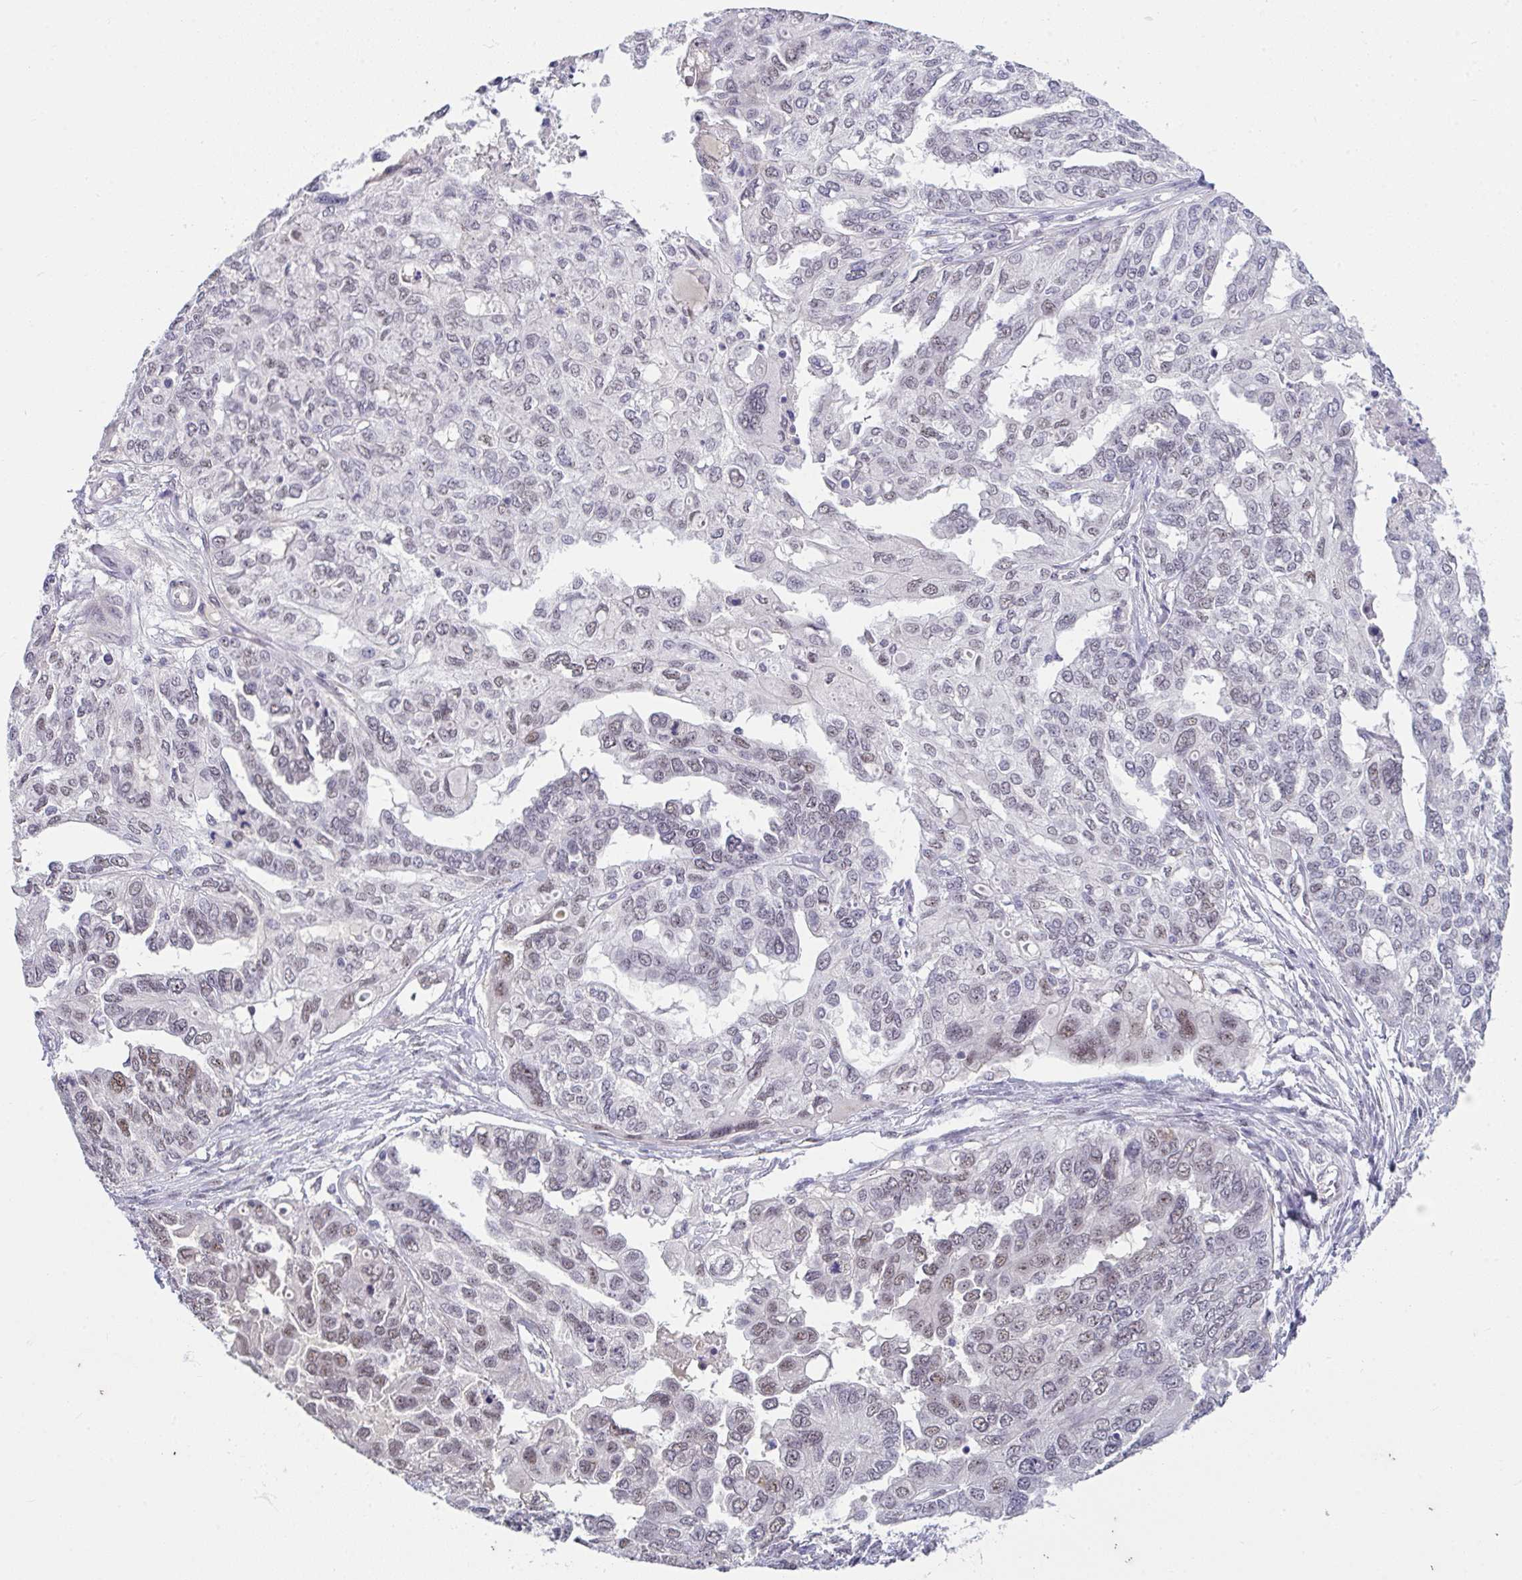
{"staining": {"intensity": "weak", "quantity": "25%-75%", "location": "nuclear"}, "tissue": "ovarian cancer", "cell_type": "Tumor cells", "image_type": "cancer", "snomed": [{"axis": "morphology", "description": "Cystadenocarcinoma, serous, NOS"}, {"axis": "topography", "description": "Ovary"}], "caption": "Protein positivity by immunohistochemistry displays weak nuclear positivity in approximately 25%-75% of tumor cells in ovarian serous cystadenocarcinoma. Nuclei are stained in blue.", "gene": "RBBP6", "patient": {"sex": "female", "age": 53}}